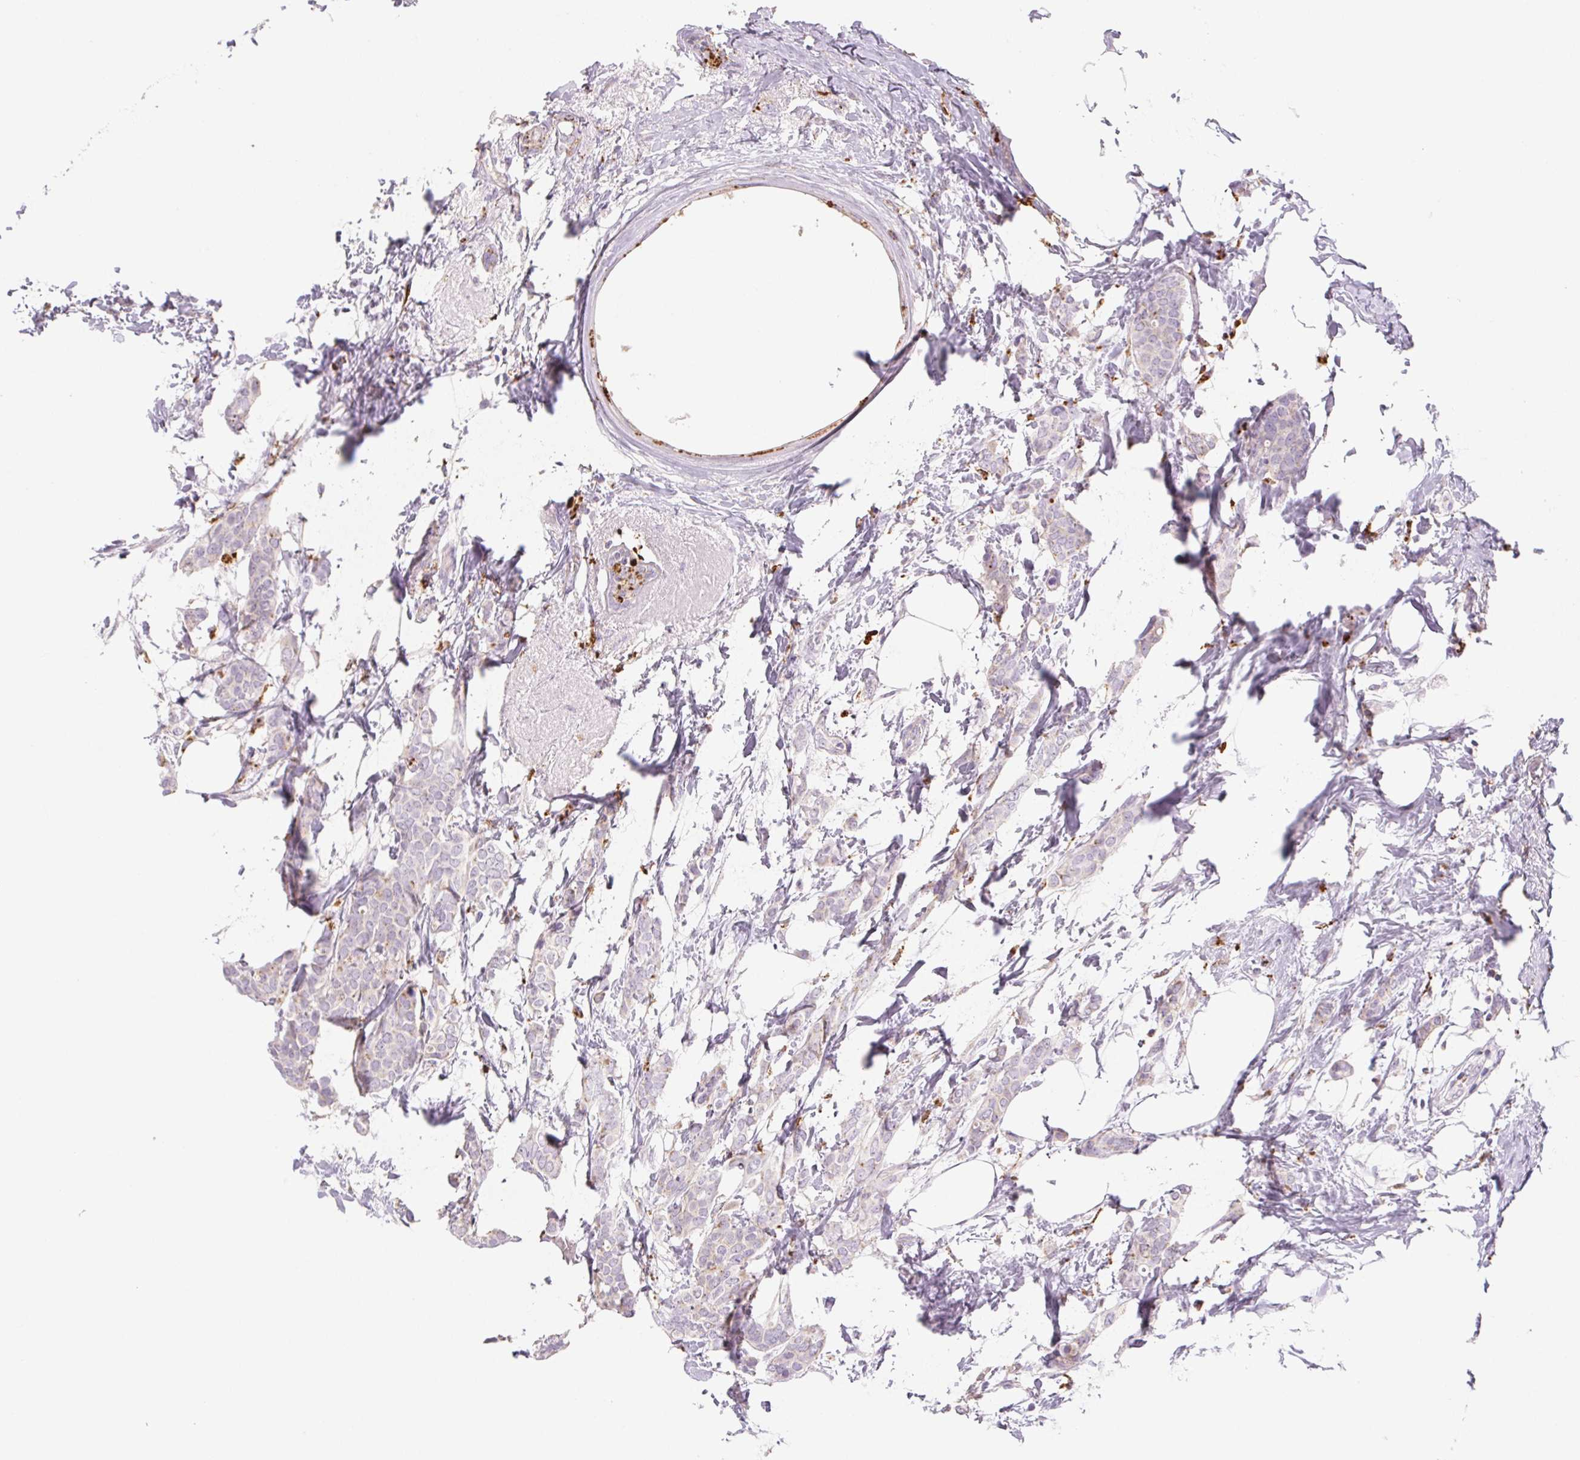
{"staining": {"intensity": "negative", "quantity": "none", "location": "none"}, "tissue": "breast cancer", "cell_type": "Tumor cells", "image_type": "cancer", "snomed": [{"axis": "morphology", "description": "Duct carcinoma"}, {"axis": "topography", "description": "Breast"}], "caption": "IHC photomicrograph of human breast intraductal carcinoma stained for a protein (brown), which shows no expression in tumor cells.", "gene": "LIPA", "patient": {"sex": "female", "age": 62}}